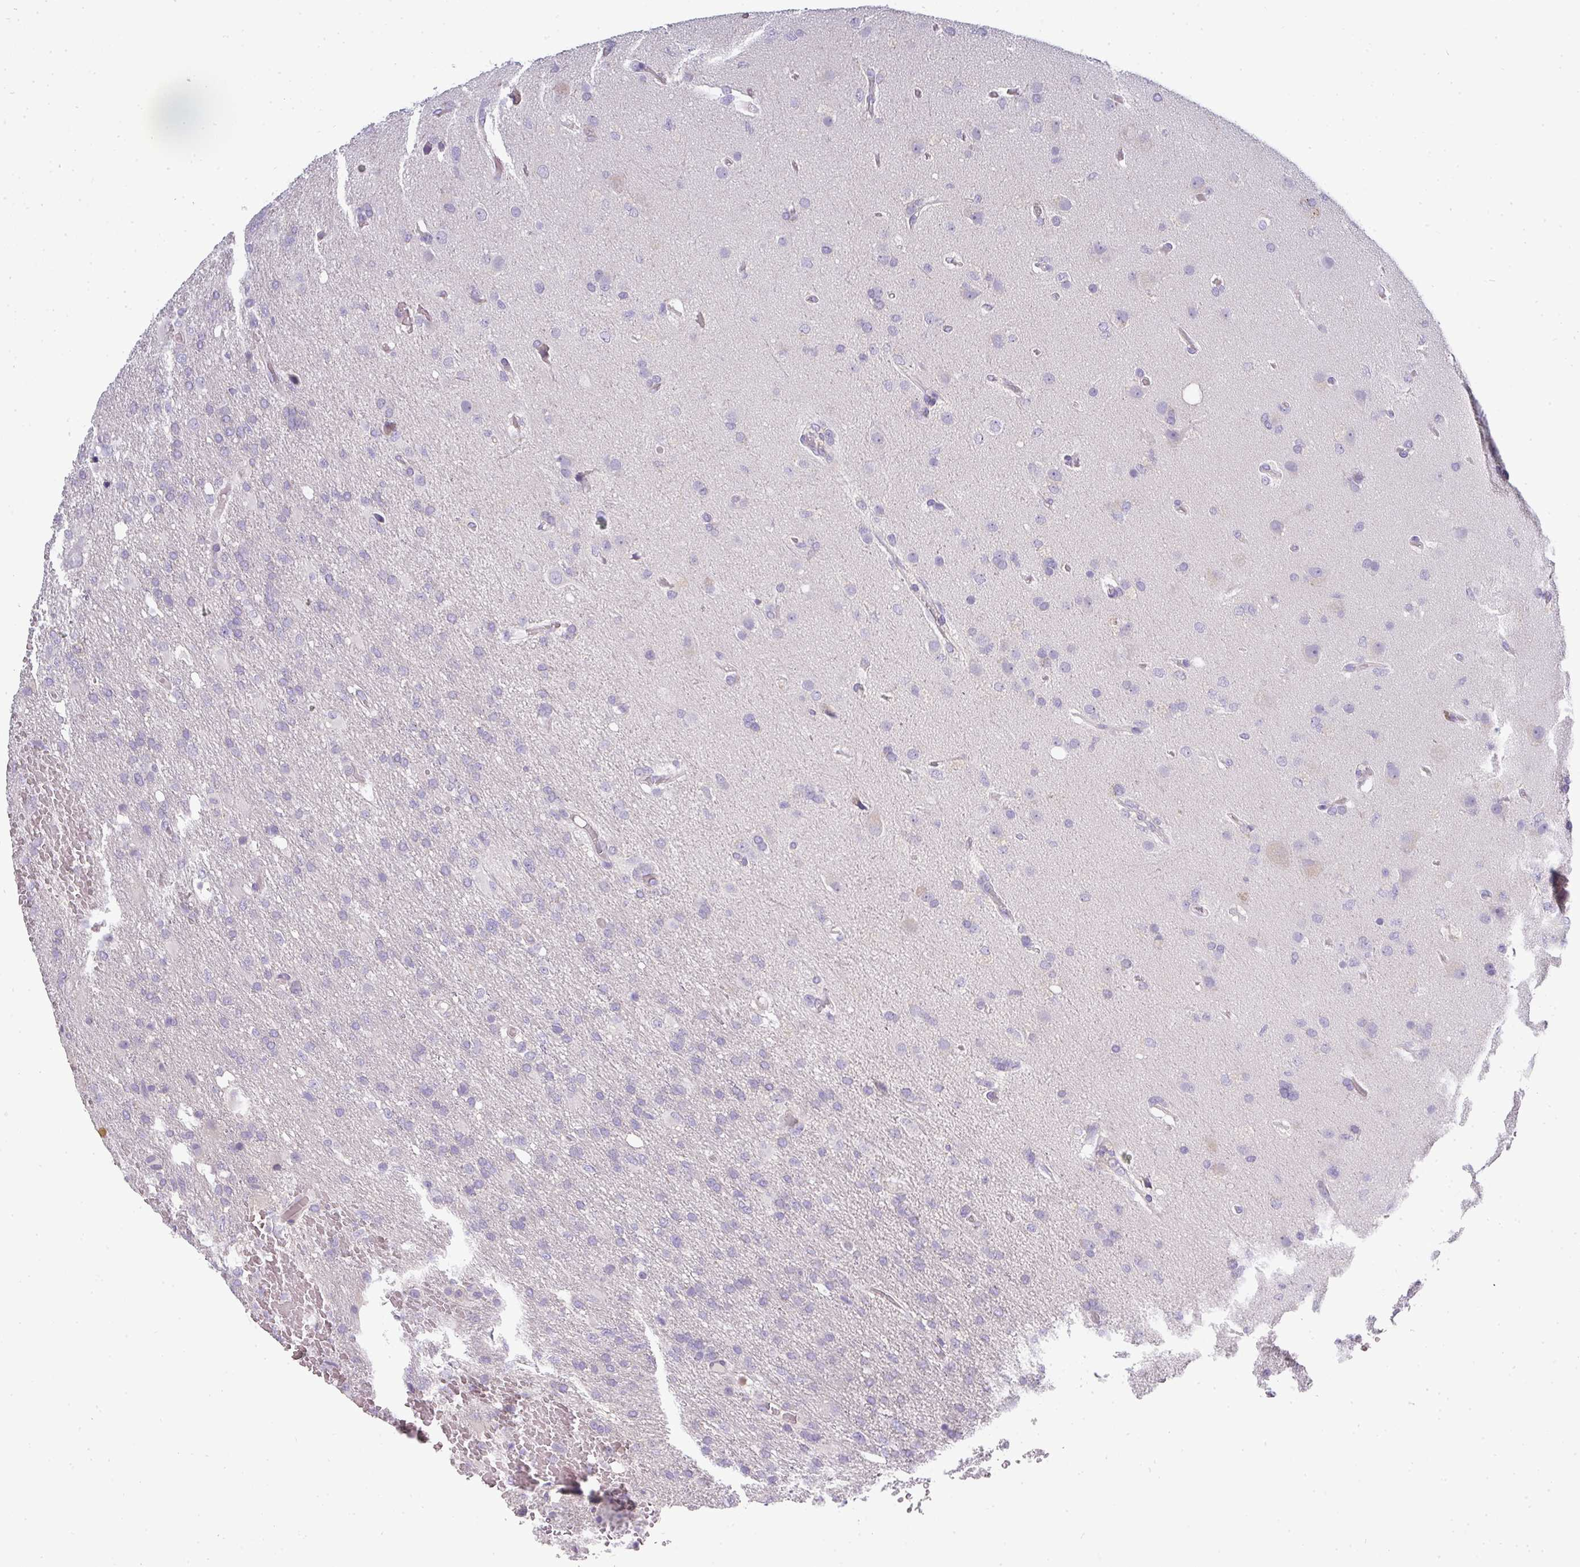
{"staining": {"intensity": "negative", "quantity": "none", "location": "none"}, "tissue": "glioma", "cell_type": "Tumor cells", "image_type": "cancer", "snomed": [{"axis": "morphology", "description": "Glioma, malignant, High grade"}, {"axis": "topography", "description": "Brain"}], "caption": "The micrograph exhibits no staining of tumor cells in glioma. (DAB immunohistochemistry with hematoxylin counter stain).", "gene": "ASXL3", "patient": {"sex": "female", "age": 74}}